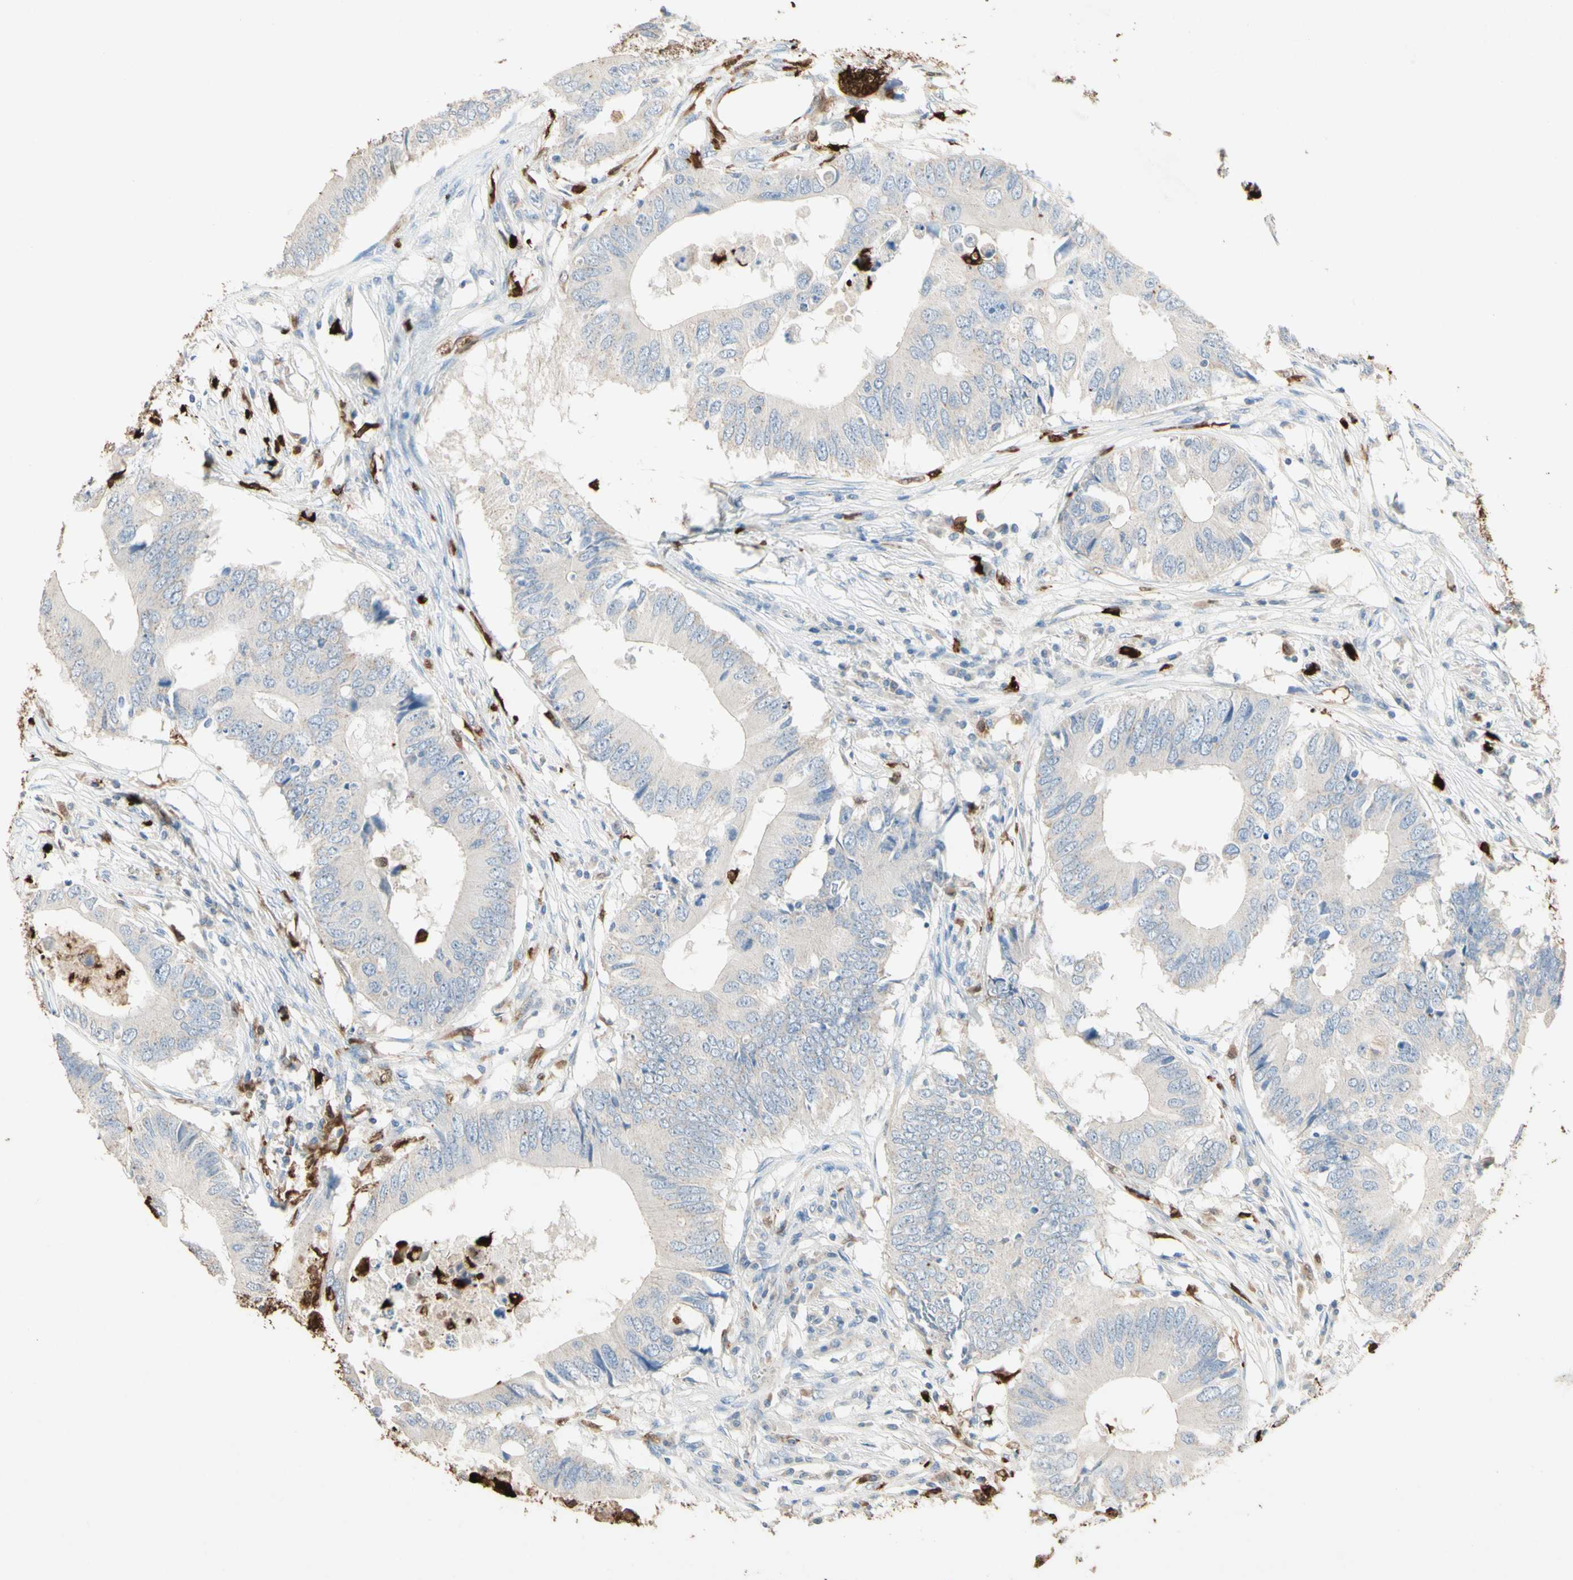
{"staining": {"intensity": "negative", "quantity": "none", "location": "none"}, "tissue": "colorectal cancer", "cell_type": "Tumor cells", "image_type": "cancer", "snomed": [{"axis": "morphology", "description": "Adenocarcinoma, NOS"}, {"axis": "topography", "description": "Colon"}], "caption": "Colorectal adenocarcinoma was stained to show a protein in brown. There is no significant positivity in tumor cells.", "gene": "NFKBIZ", "patient": {"sex": "male", "age": 71}}